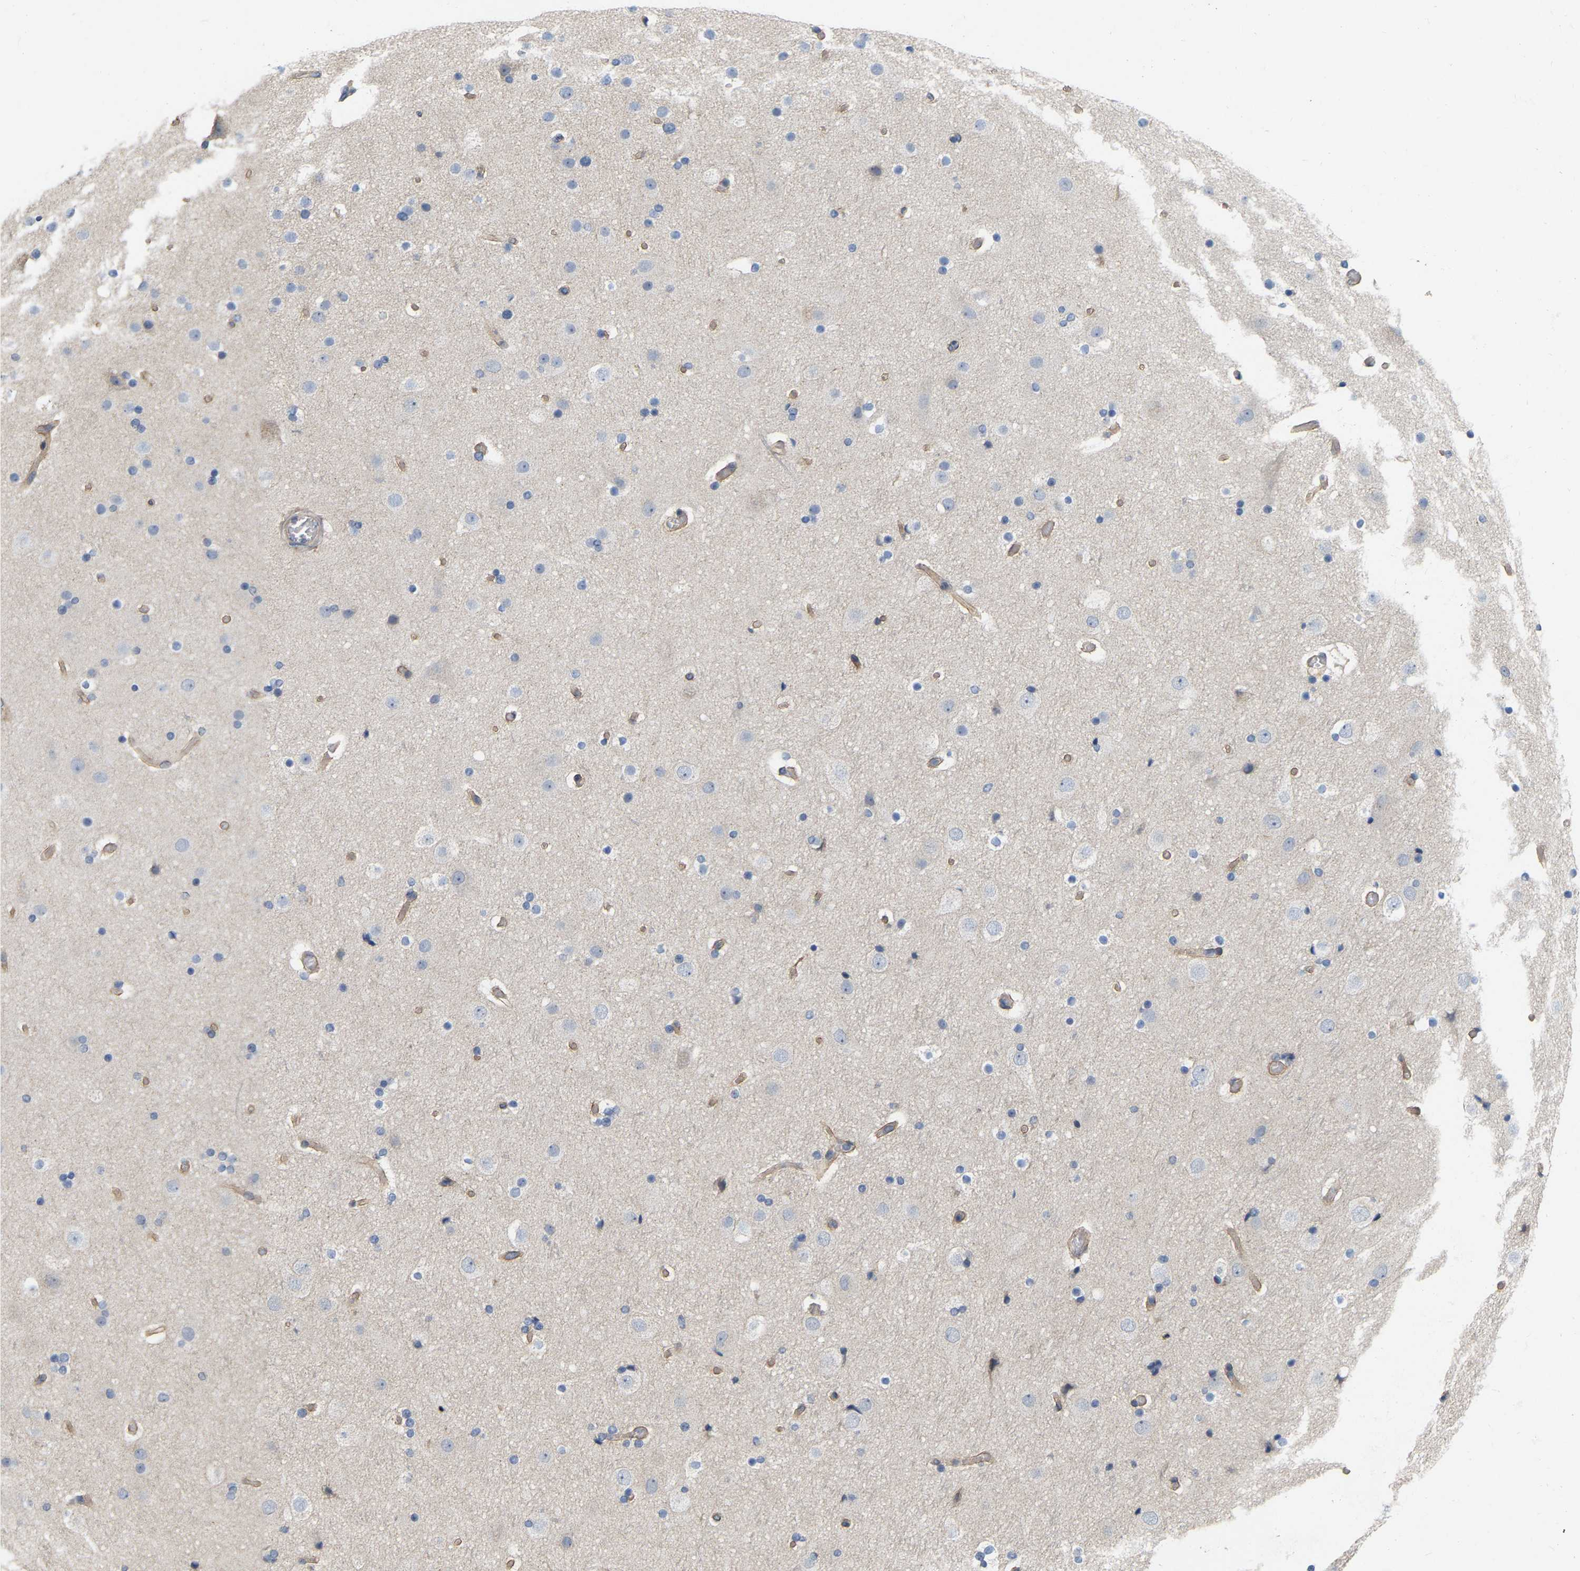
{"staining": {"intensity": "moderate", "quantity": "25%-75%", "location": "cytoplasmic/membranous"}, "tissue": "cerebral cortex", "cell_type": "Endothelial cells", "image_type": "normal", "snomed": [{"axis": "morphology", "description": "Normal tissue, NOS"}, {"axis": "topography", "description": "Cerebral cortex"}], "caption": "A high-resolution image shows immunohistochemistry (IHC) staining of benign cerebral cortex, which reveals moderate cytoplasmic/membranous staining in about 25%-75% of endothelial cells. (Stains: DAB in brown, nuclei in blue, Microscopy: brightfield microscopy at high magnification).", "gene": "SSH1", "patient": {"sex": "male", "age": 57}}